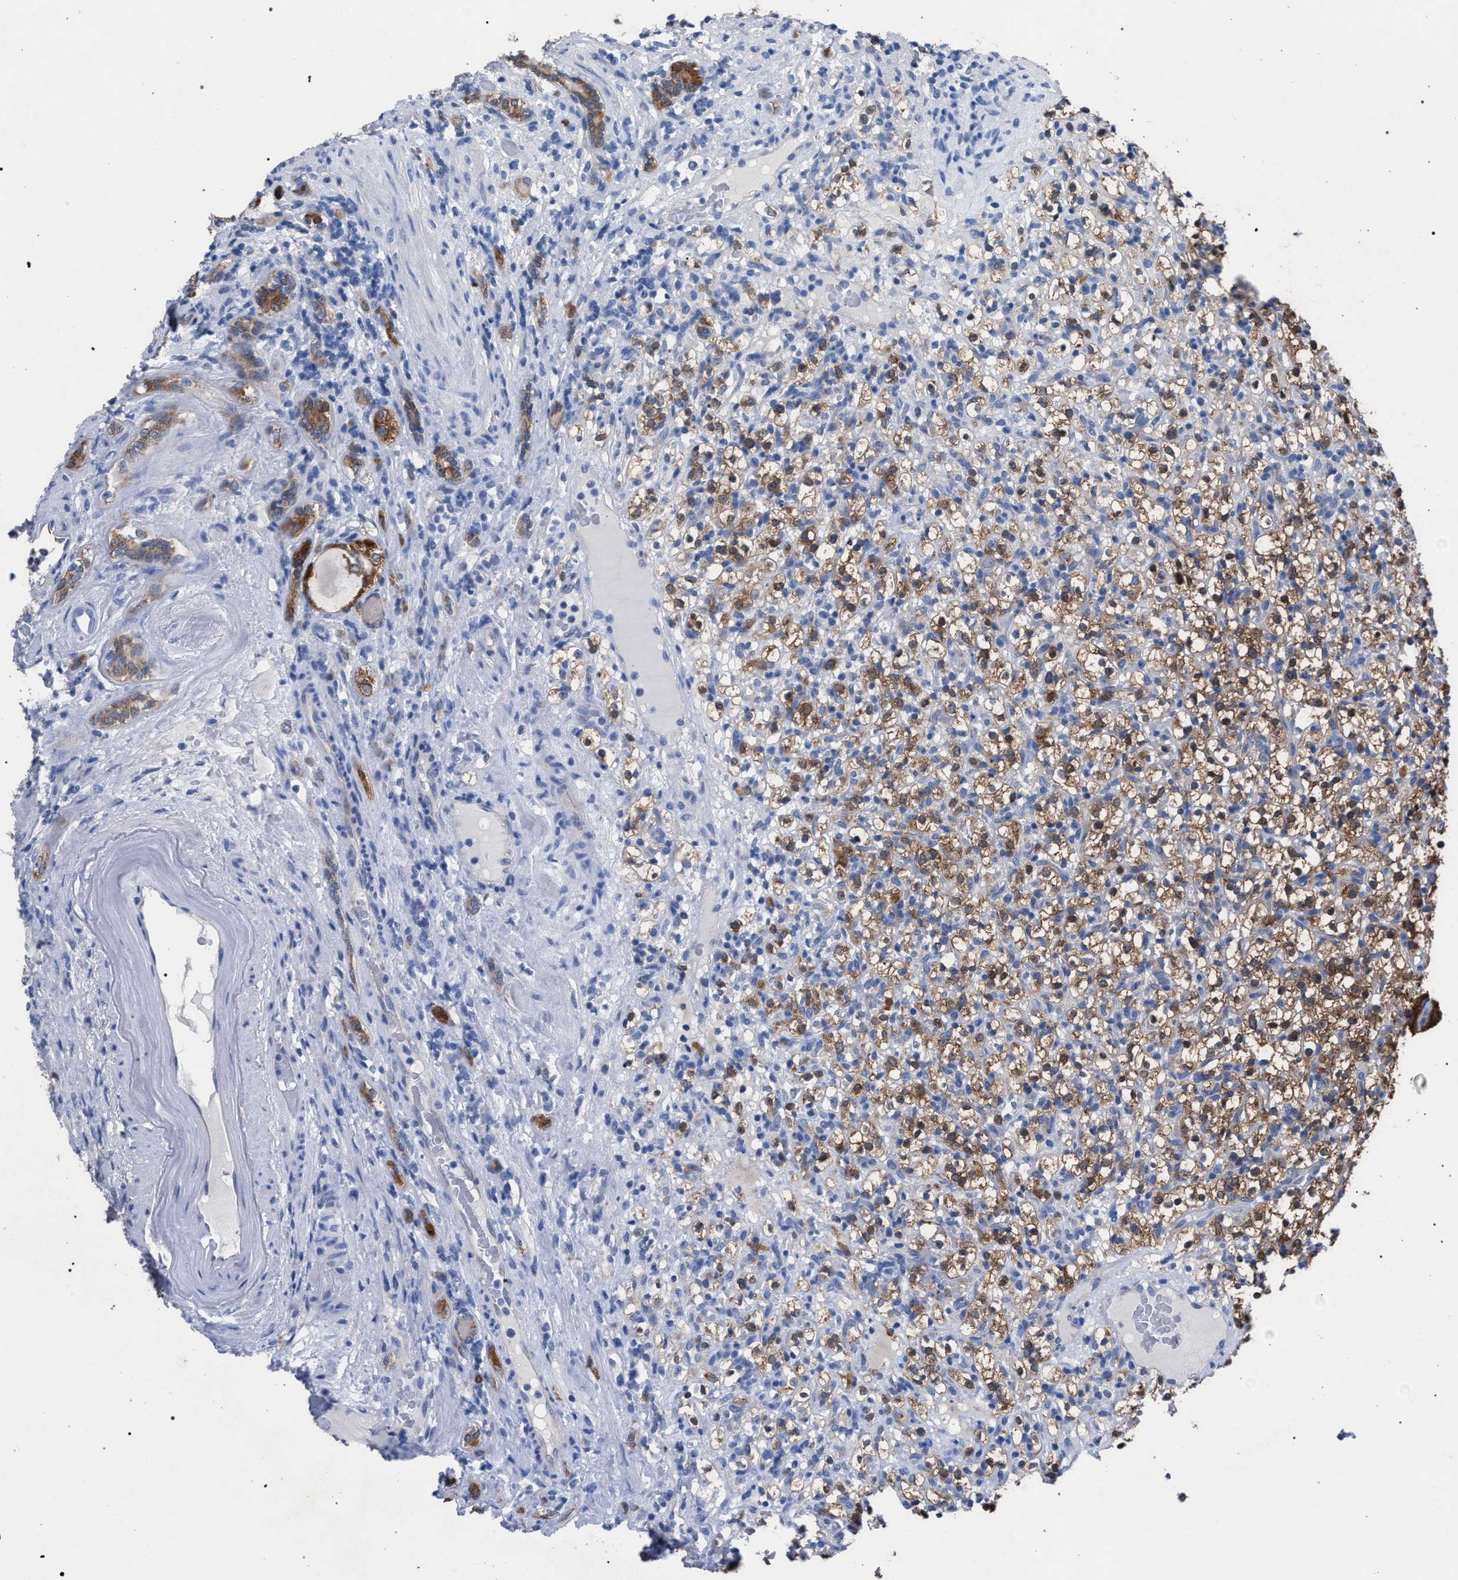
{"staining": {"intensity": "moderate", "quantity": ">75%", "location": "cytoplasmic/membranous"}, "tissue": "renal cancer", "cell_type": "Tumor cells", "image_type": "cancer", "snomed": [{"axis": "morphology", "description": "Normal tissue, NOS"}, {"axis": "morphology", "description": "Adenocarcinoma, NOS"}, {"axis": "topography", "description": "Kidney"}], "caption": "Immunohistochemistry (IHC) of renal adenocarcinoma reveals medium levels of moderate cytoplasmic/membranous positivity in about >75% of tumor cells.", "gene": "CRYZ", "patient": {"sex": "female", "age": 72}}